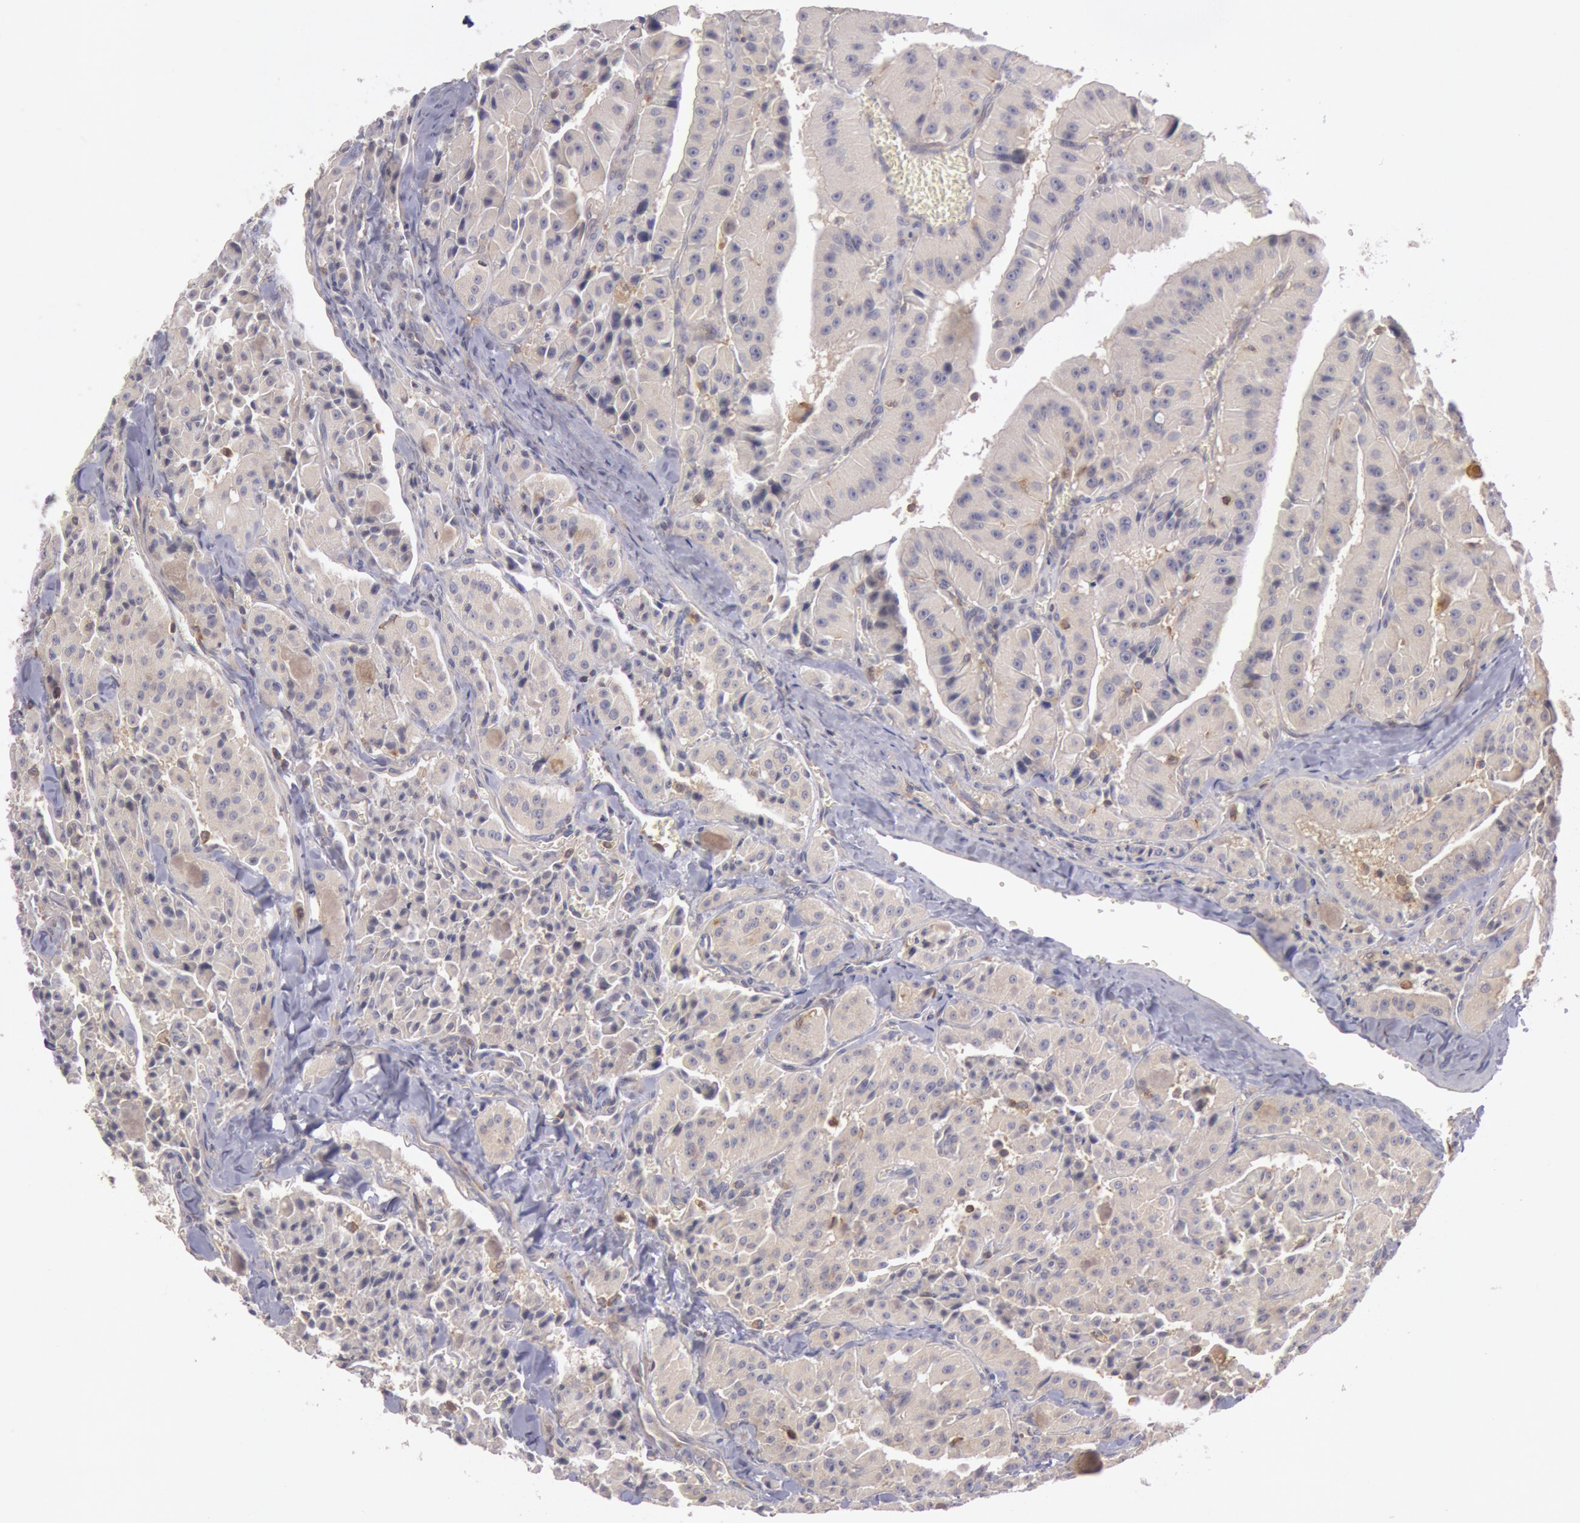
{"staining": {"intensity": "weak", "quantity": "<25%", "location": "cytoplasmic/membranous"}, "tissue": "thyroid cancer", "cell_type": "Tumor cells", "image_type": "cancer", "snomed": [{"axis": "morphology", "description": "Carcinoma, NOS"}, {"axis": "topography", "description": "Thyroid gland"}], "caption": "An immunohistochemistry histopathology image of thyroid cancer (carcinoma) is shown. There is no staining in tumor cells of thyroid cancer (carcinoma).", "gene": "PIK3R1", "patient": {"sex": "male", "age": 76}}